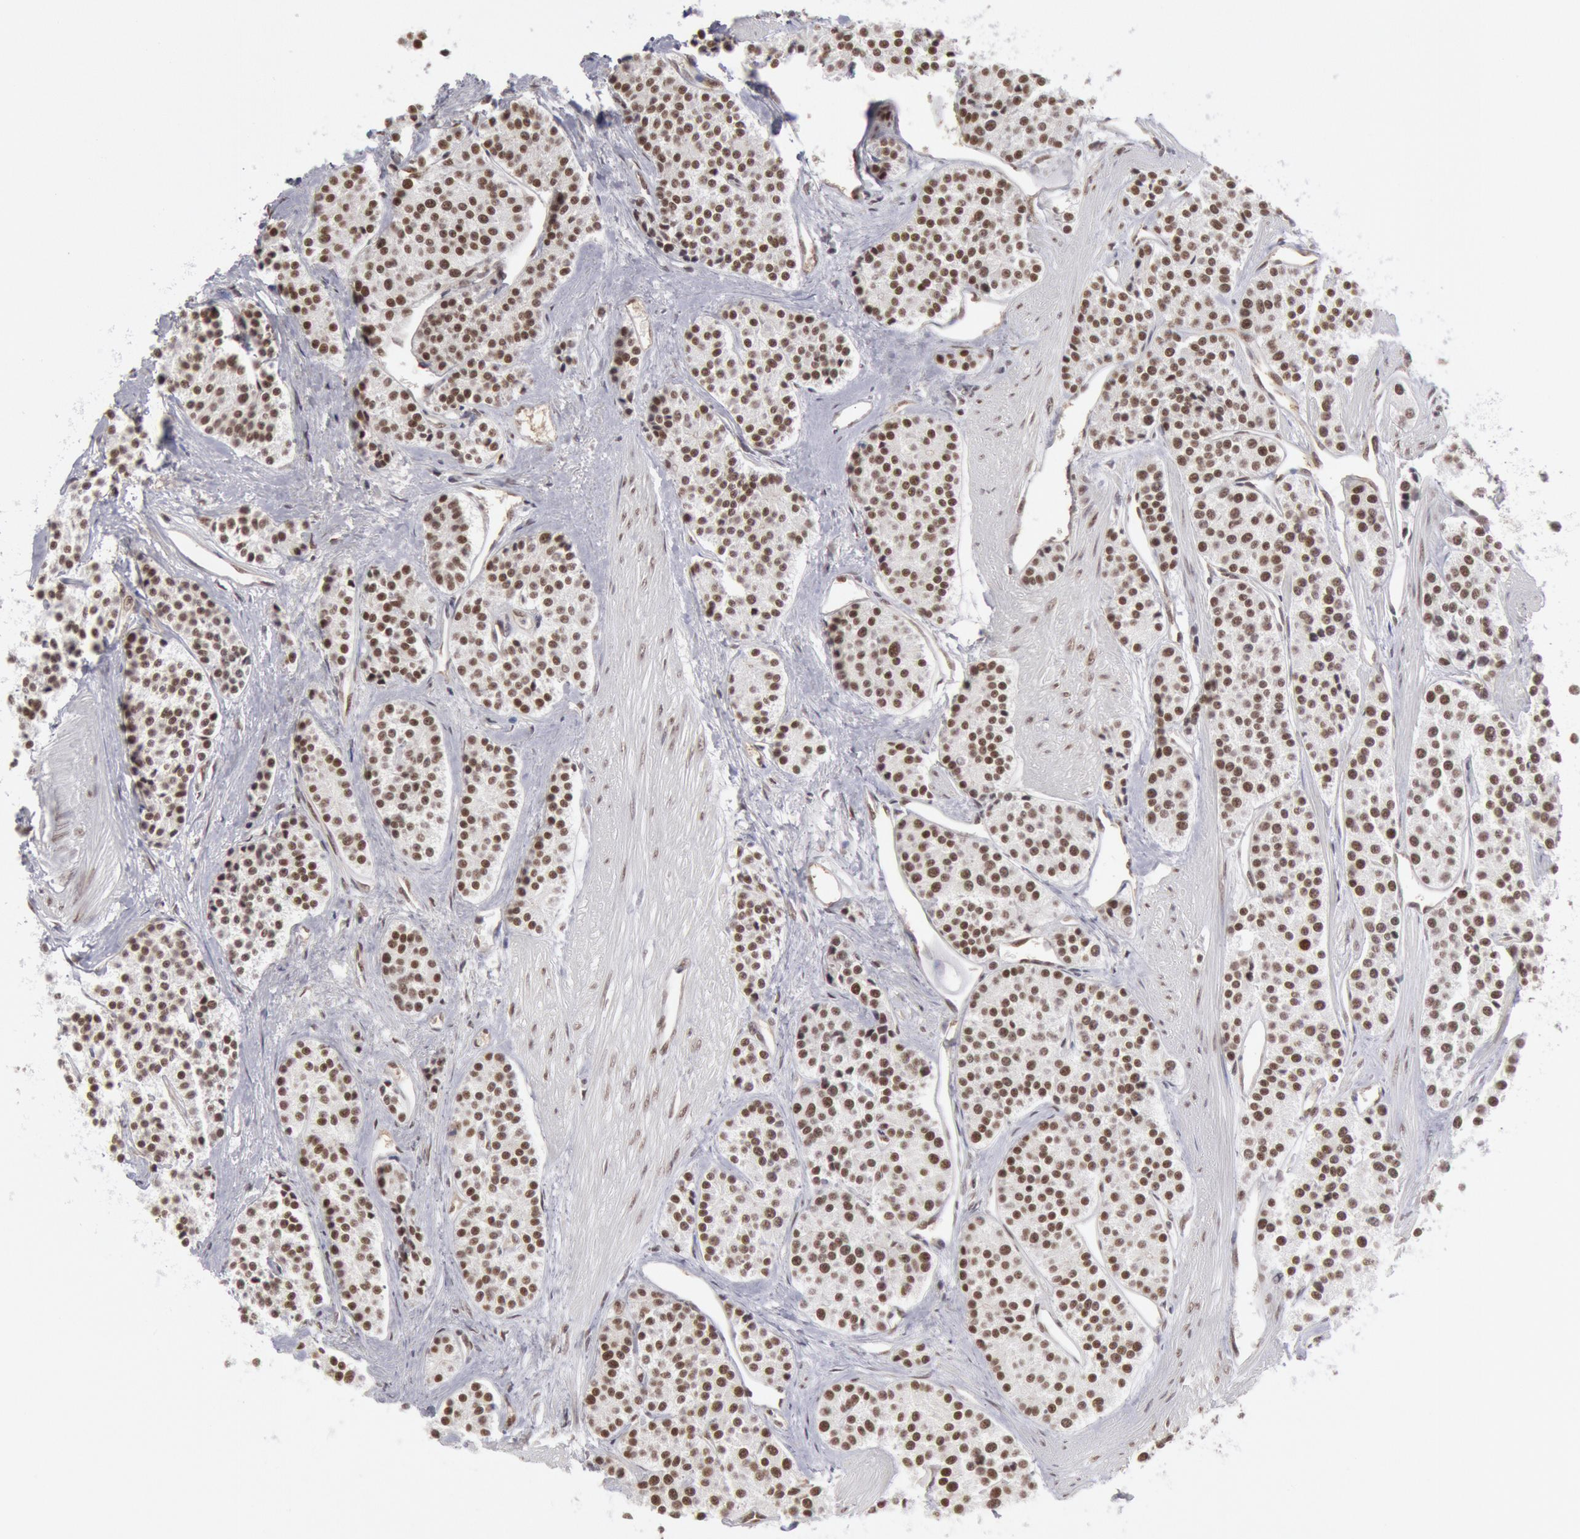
{"staining": {"intensity": "moderate", "quantity": "25%-75%", "location": "nuclear"}, "tissue": "carcinoid", "cell_type": "Tumor cells", "image_type": "cancer", "snomed": [{"axis": "morphology", "description": "Carcinoid, malignant, NOS"}, {"axis": "topography", "description": "Stomach"}], "caption": "Malignant carcinoid stained with a protein marker shows moderate staining in tumor cells.", "gene": "PPP4R3B", "patient": {"sex": "female", "age": 76}}